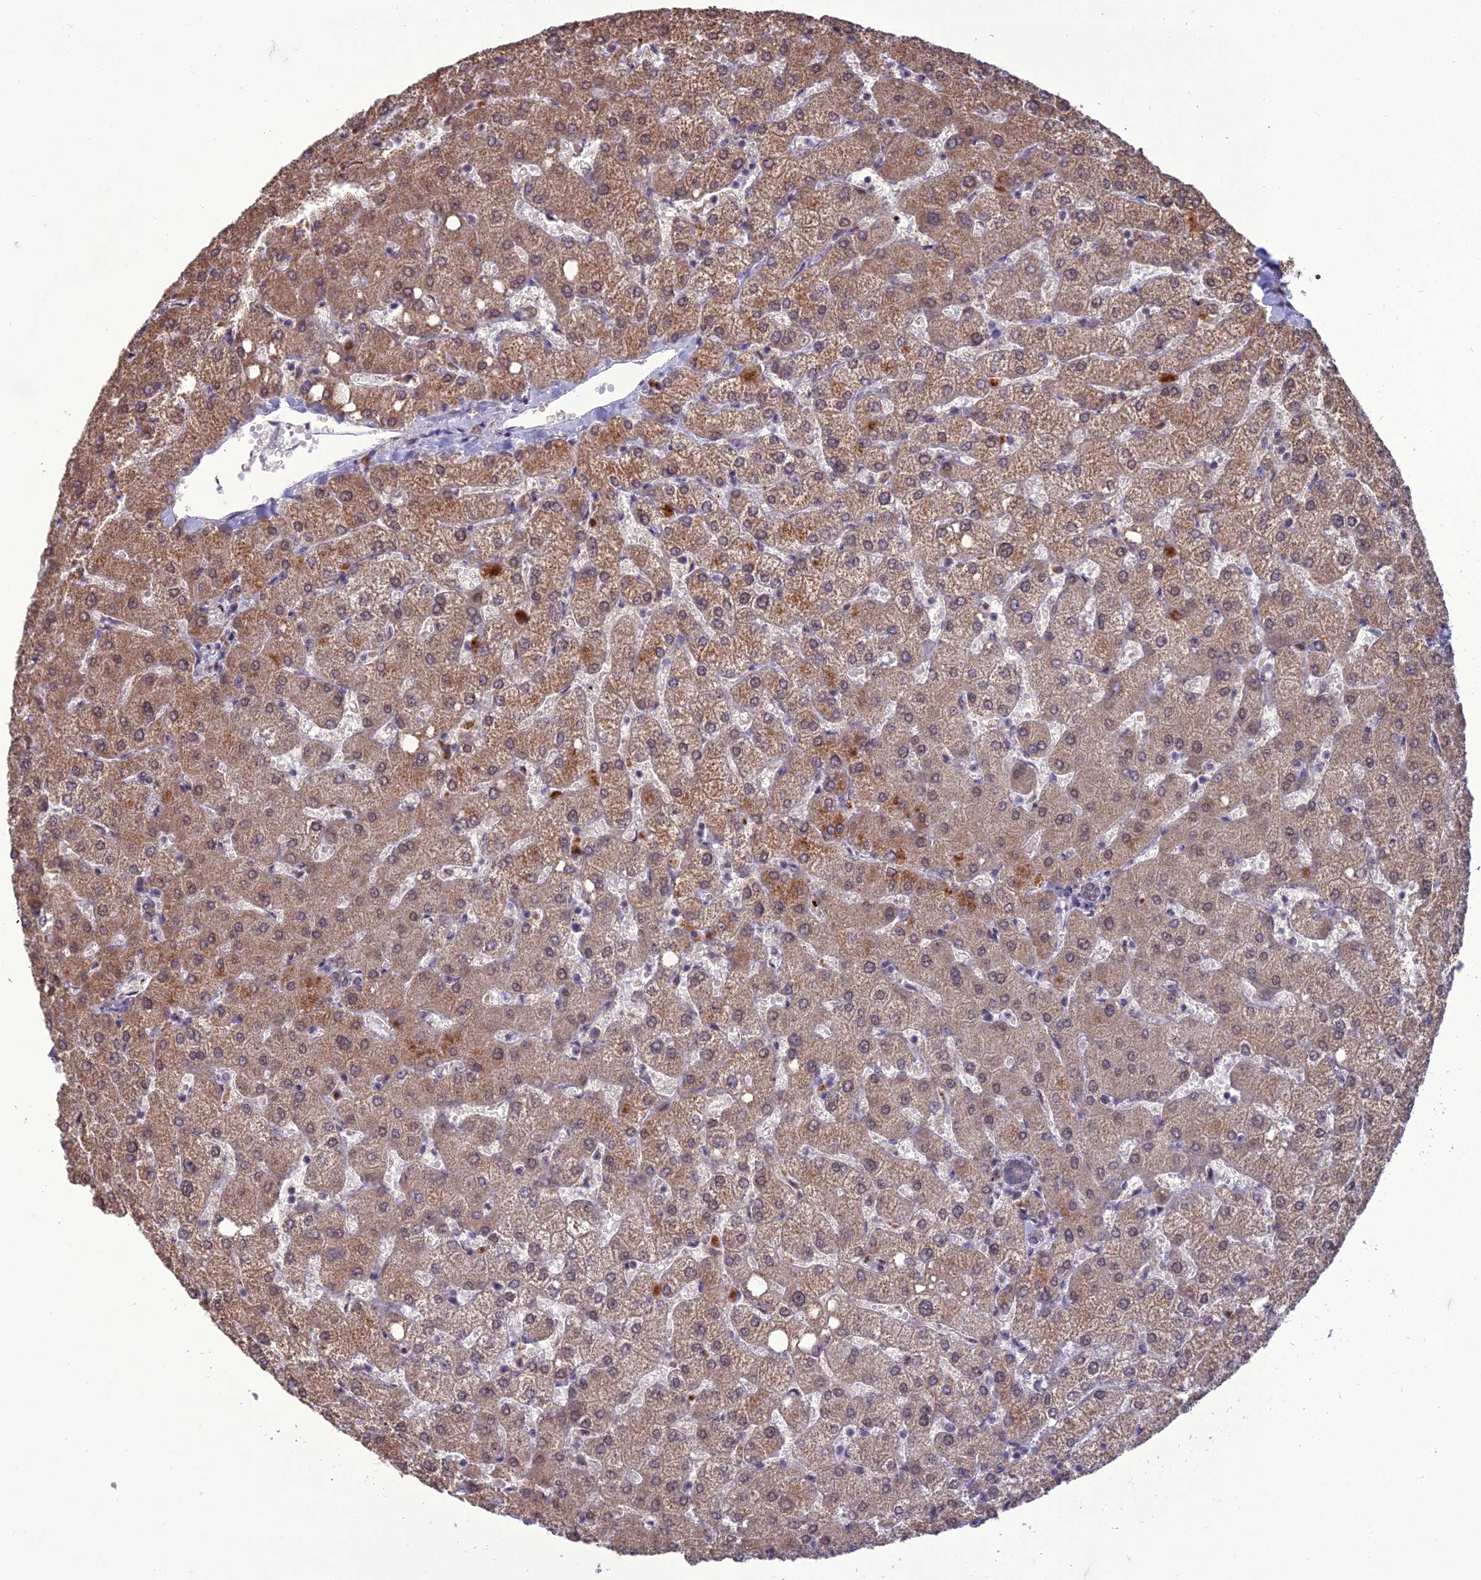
{"staining": {"intensity": "weak", "quantity": "25%-75%", "location": "cytoplasmic/membranous,nuclear"}, "tissue": "liver", "cell_type": "Cholangiocytes", "image_type": "normal", "snomed": [{"axis": "morphology", "description": "Normal tissue, NOS"}, {"axis": "topography", "description": "Liver"}], "caption": "Immunohistochemical staining of unremarkable human liver displays weak cytoplasmic/membranous,nuclear protein positivity in approximately 25%-75% of cholangiocytes. The protein is stained brown, and the nuclei are stained in blue (DAB IHC with brightfield microscopy, high magnification).", "gene": "RANBP3", "patient": {"sex": "female", "age": 54}}